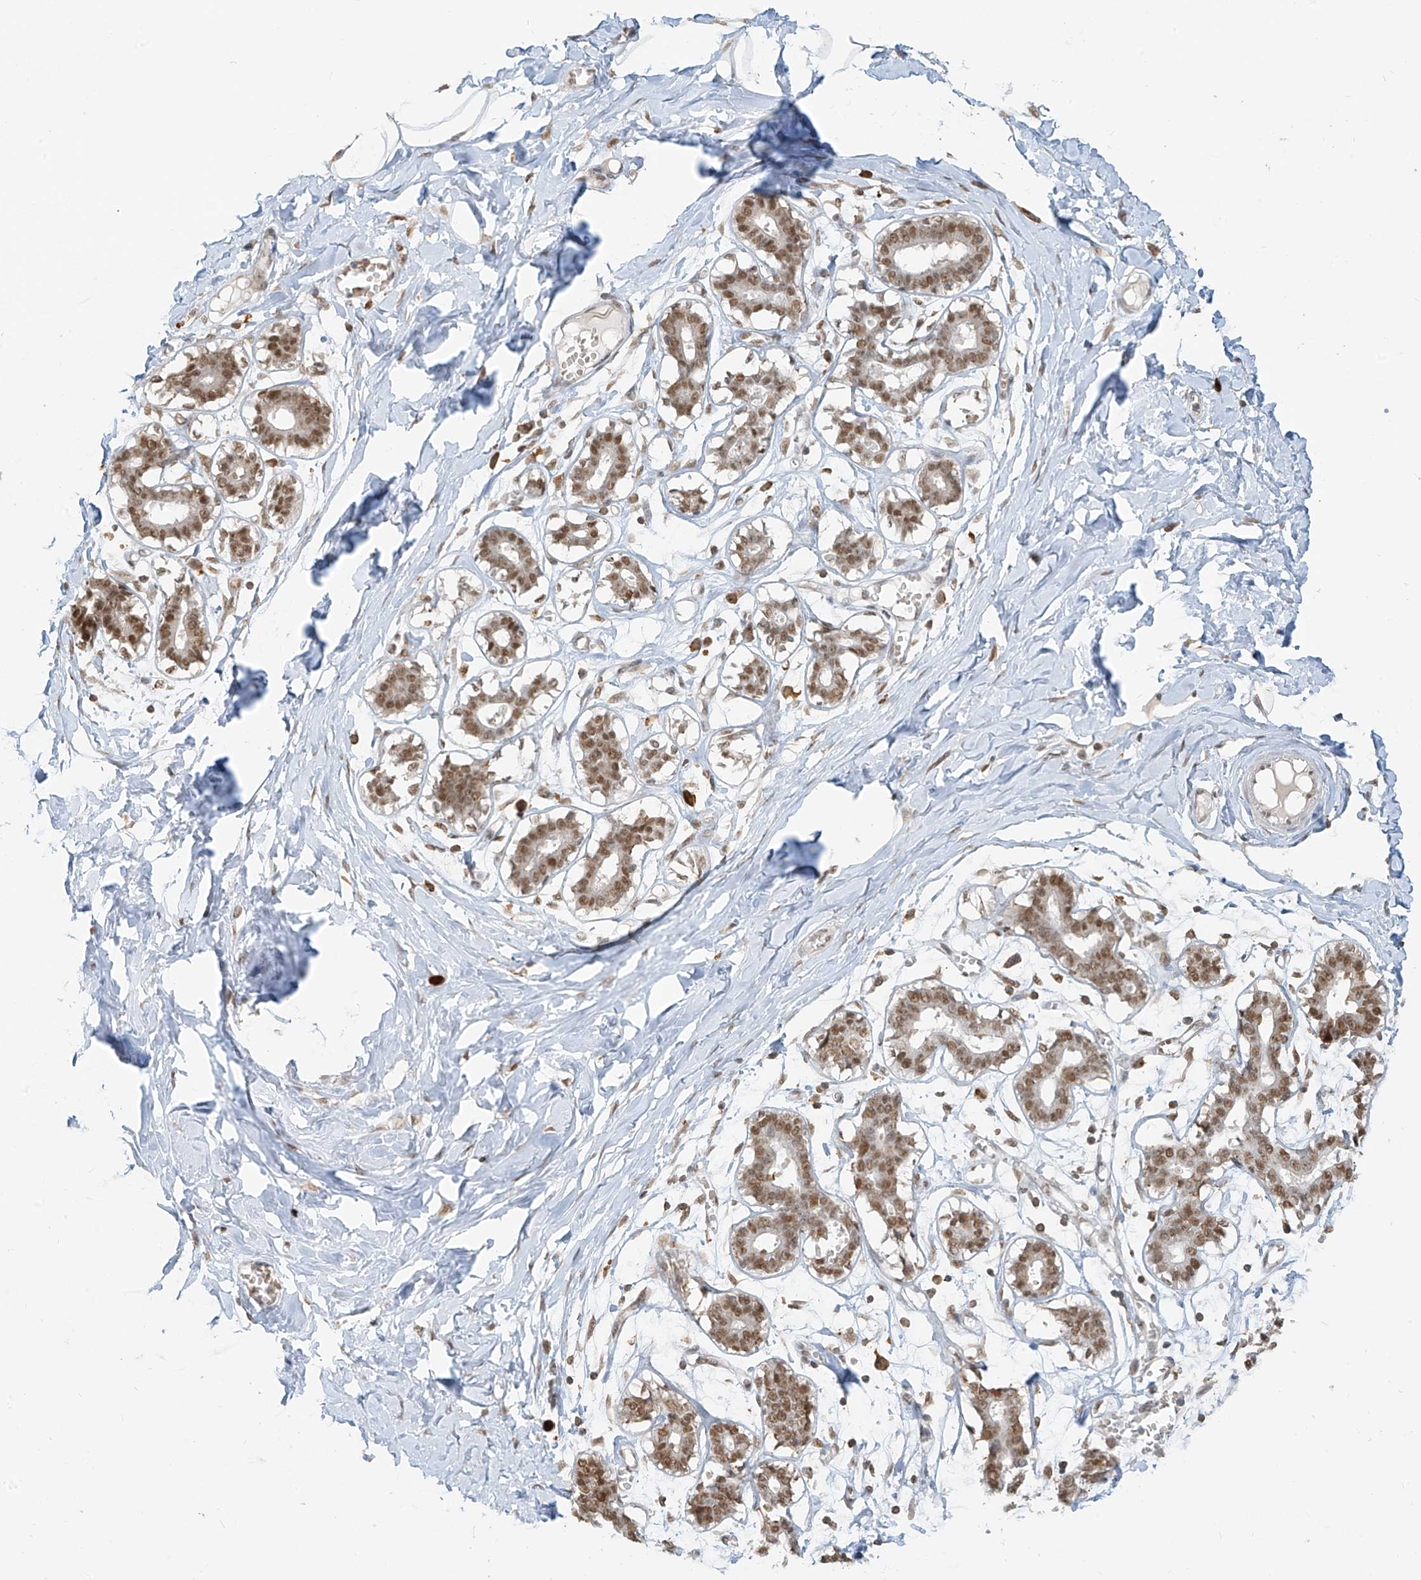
{"staining": {"intensity": "negative", "quantity": "none", "location": "none"}, "tissue": "breast", "cell_type": "Adipocytes", "image_type": "normal", "snomed": [{"axis": "morphology", "description": "Normal tissue, NOS"}, {"axis": "topography", "description": "Breast"}], "caption": "The photomicrograph exhibits no staining of adipocytes in unremarkable breast.", "gene": "ZMYM2", "patient": {"sex": "female", "age": 27}}